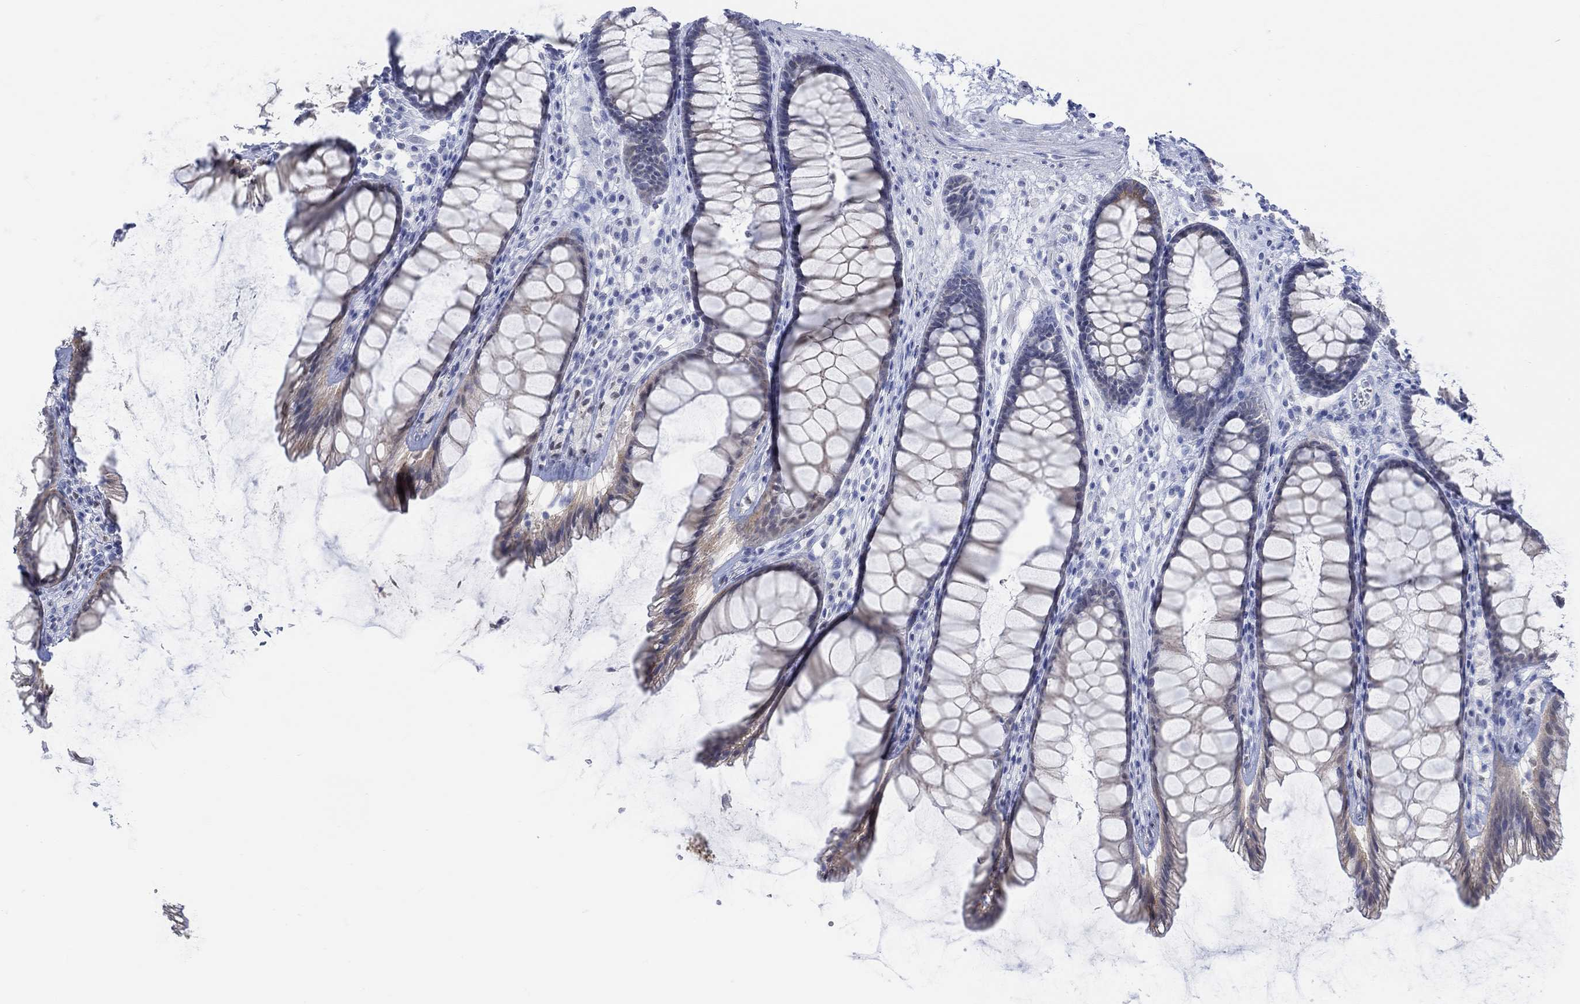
{"staining": {"intensity": "weak", "quantity": "<25%", "location": "cytoplasmic/membranous"}, "tissue": "rectum", "cell_type": "Glandular cells", "image_type": "normal", "snomed": [{"axis": "morphology", "description": "Normal tissue, NOS"}, {"axis": "topography", "description": "Rectum"}], "caption": "Glandular cells show no significant protein positivity in benign rectum. (DAB IHC, high magnification).", "gene": "AK8", "patient": {"sex": "male", "age": 72}}